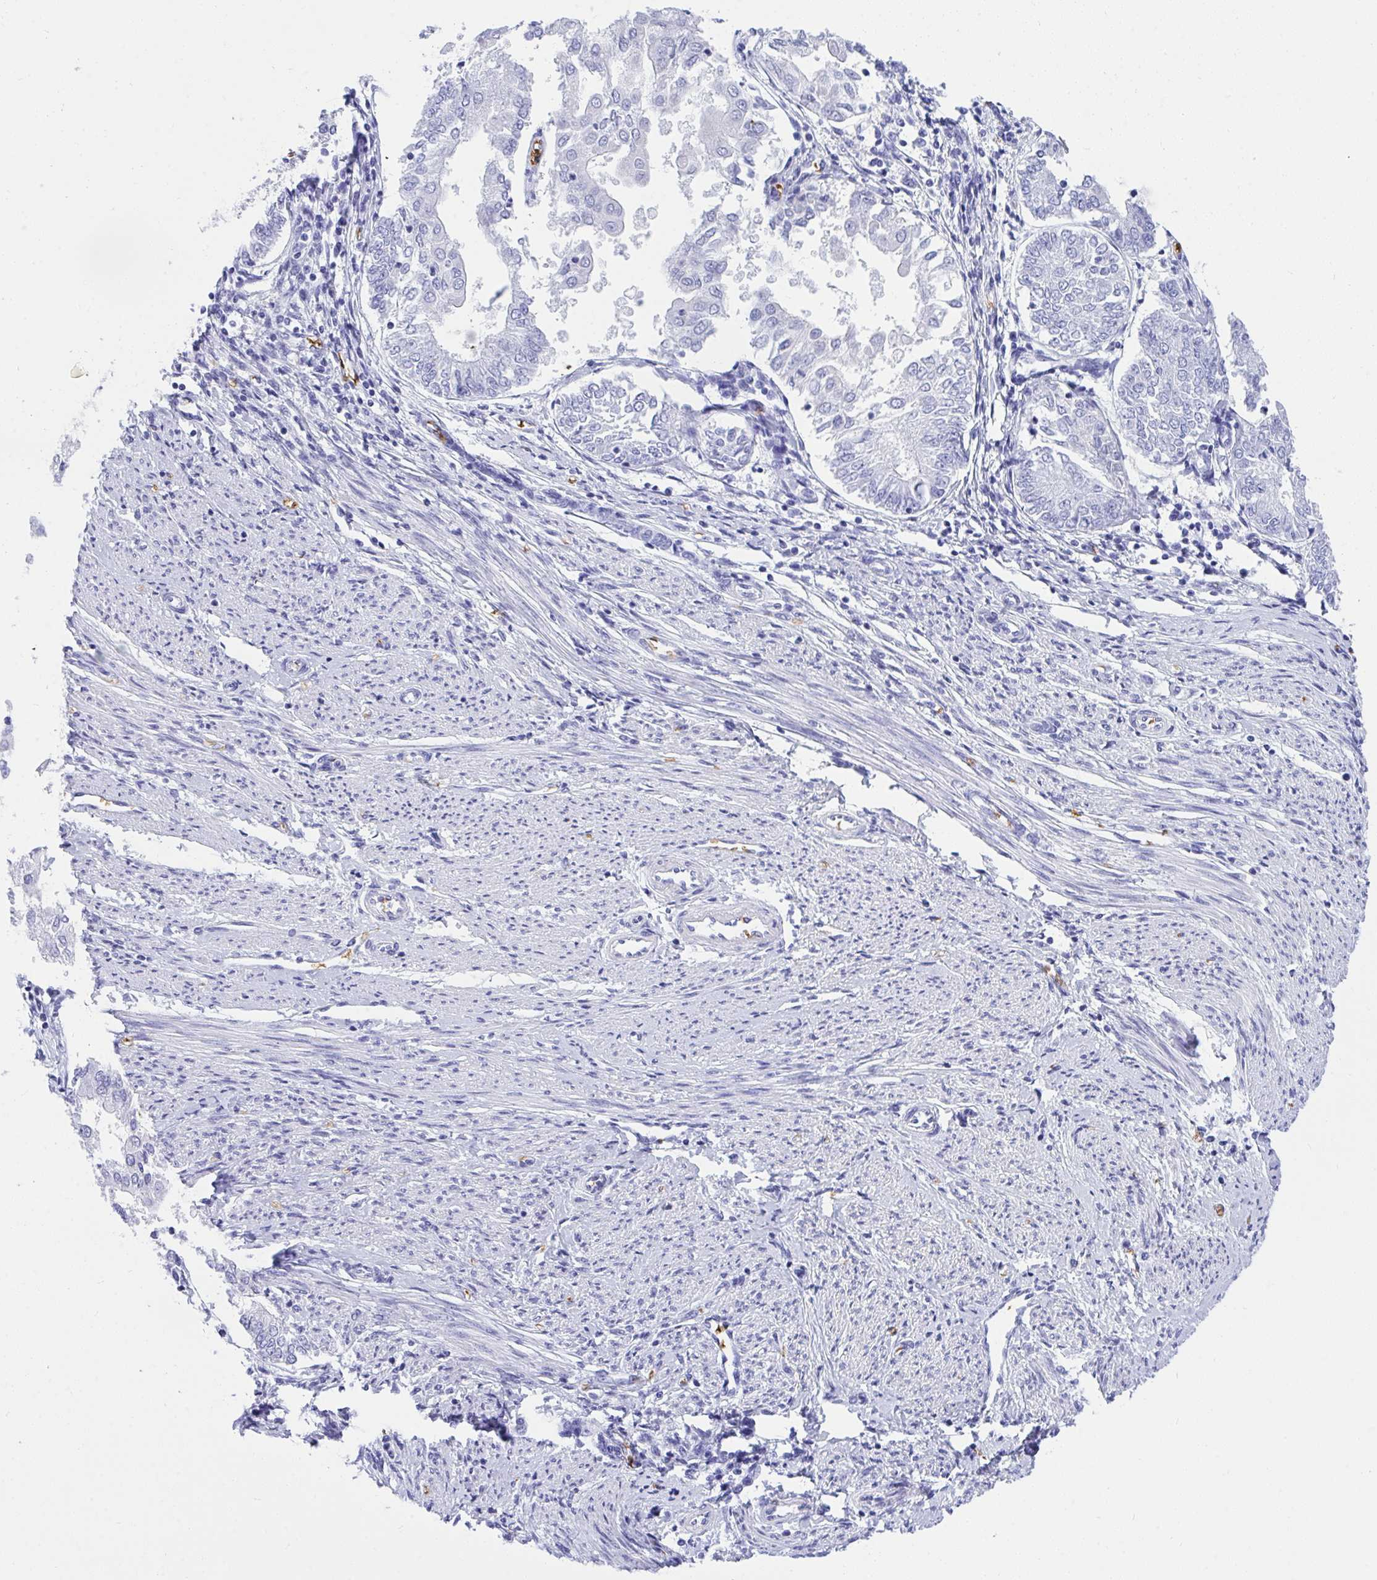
{"staining": {"intensity": "negative", "quantity": "none", "location": "none"}, "tissue": "endometrial cancer", "cell_type": "Tumor cells", "image_type": "cancer", "snomed": [{"axis": "morphology", "description": "Adenocarcinoma, NOS"}, {"axis": "topography", "description": "Endometrium"}], "caption": "High power microscopy photomicrograph of an immunohistochemistry photomicrograph of endometrial cancer (adenocarcinoma), revealing no significant positivity in tumor cells.", "gene": "ANK1", "patient": {"sex": "female", "age": 68}}